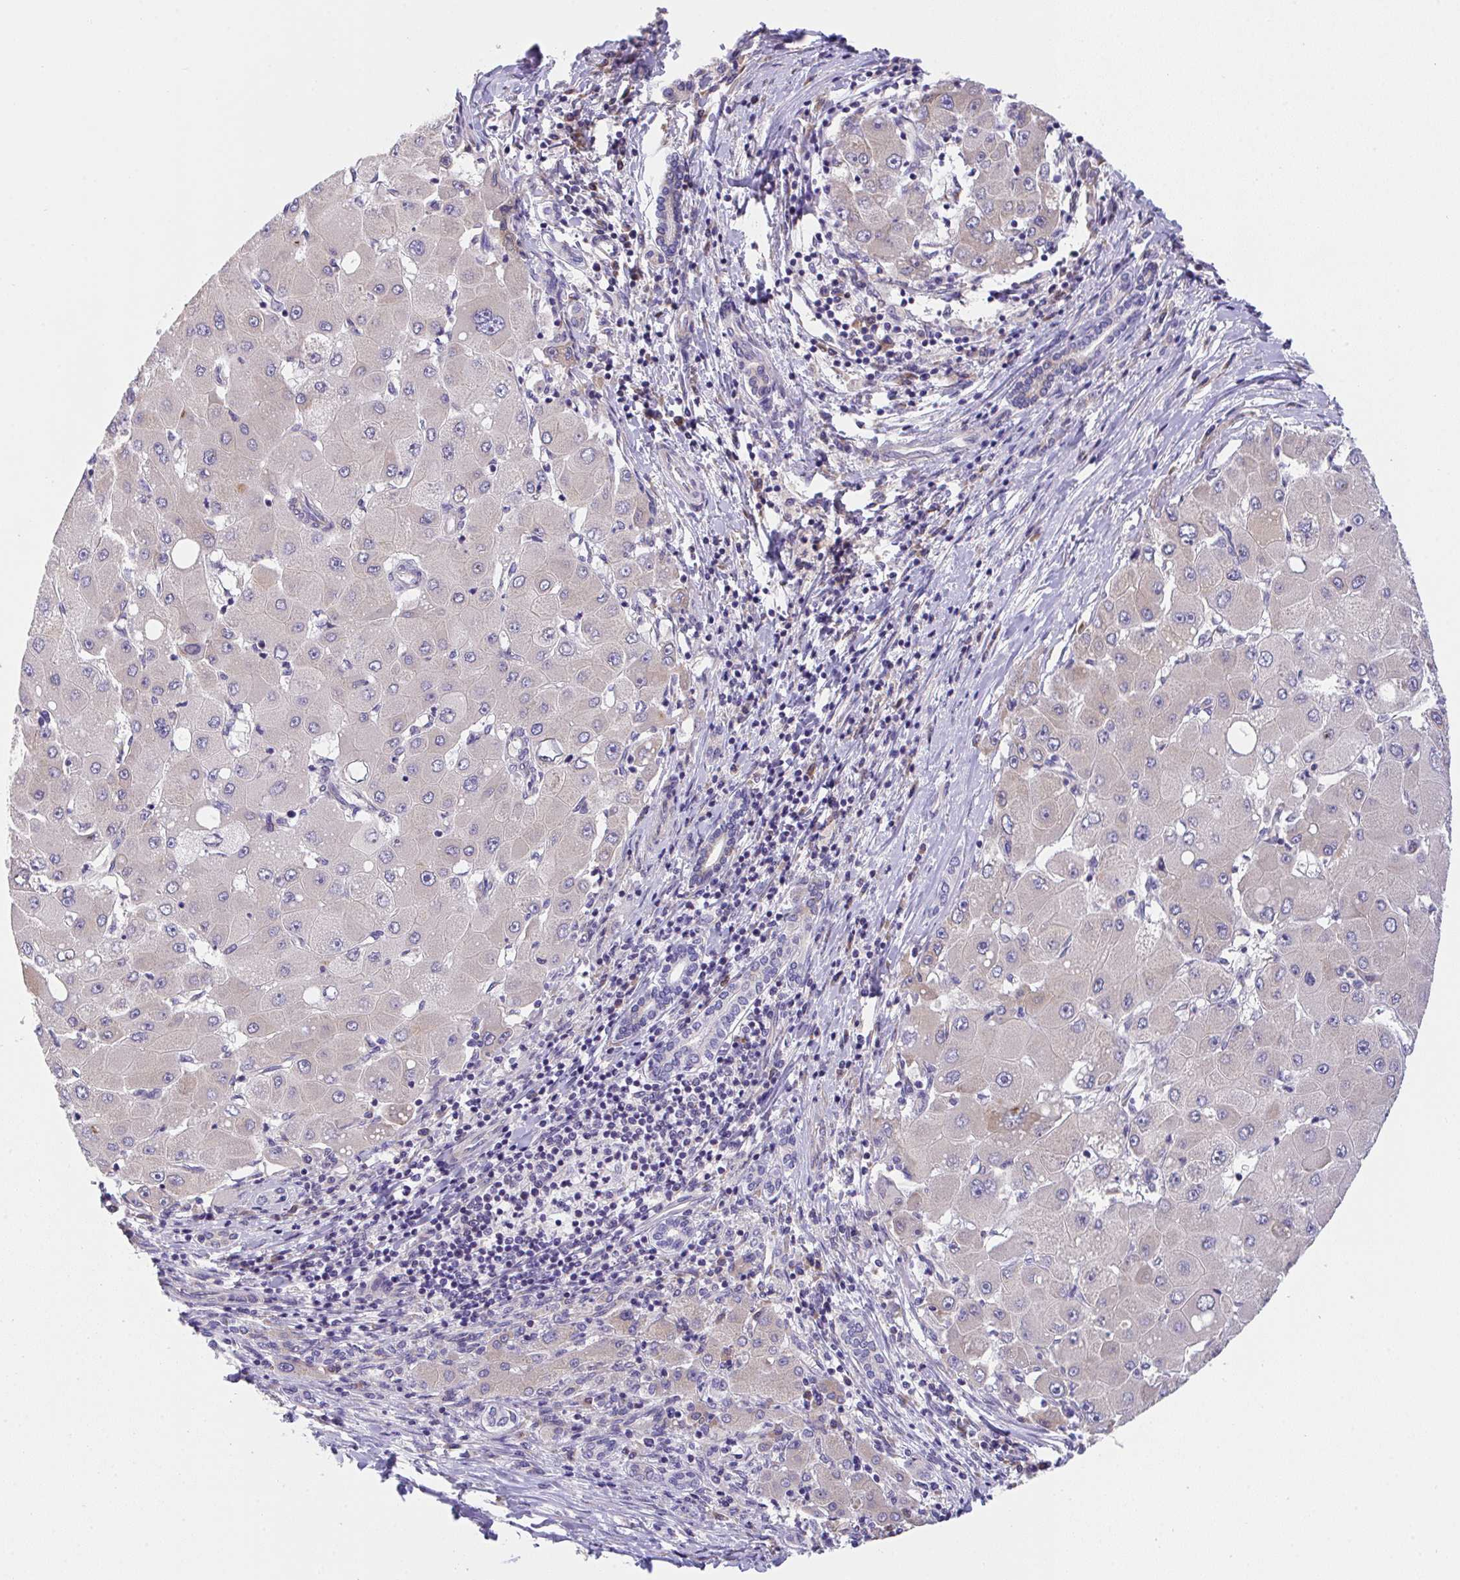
{"staining": {"intensity": "weak", "quantity": "25%-75%", "location": "cytoplasmic/membranous"}, "tissue": "liver cancer", "cell_type": "Tumor cells", "image_type": "cancer", "snomed": [{"axis": "morphology", "description": "Carcinoma, Hepatocellular, NOS"}, {"axis": "topography", "description": "Liver"}], "caption": "Human liver cancer stained for a protein (brown) exhibits weak cytoplasmic/membranous positive staining in about 25%-75% of tumor cells.", "gene": "MIA3", "patient": {"sex": "male", "age": 40}}